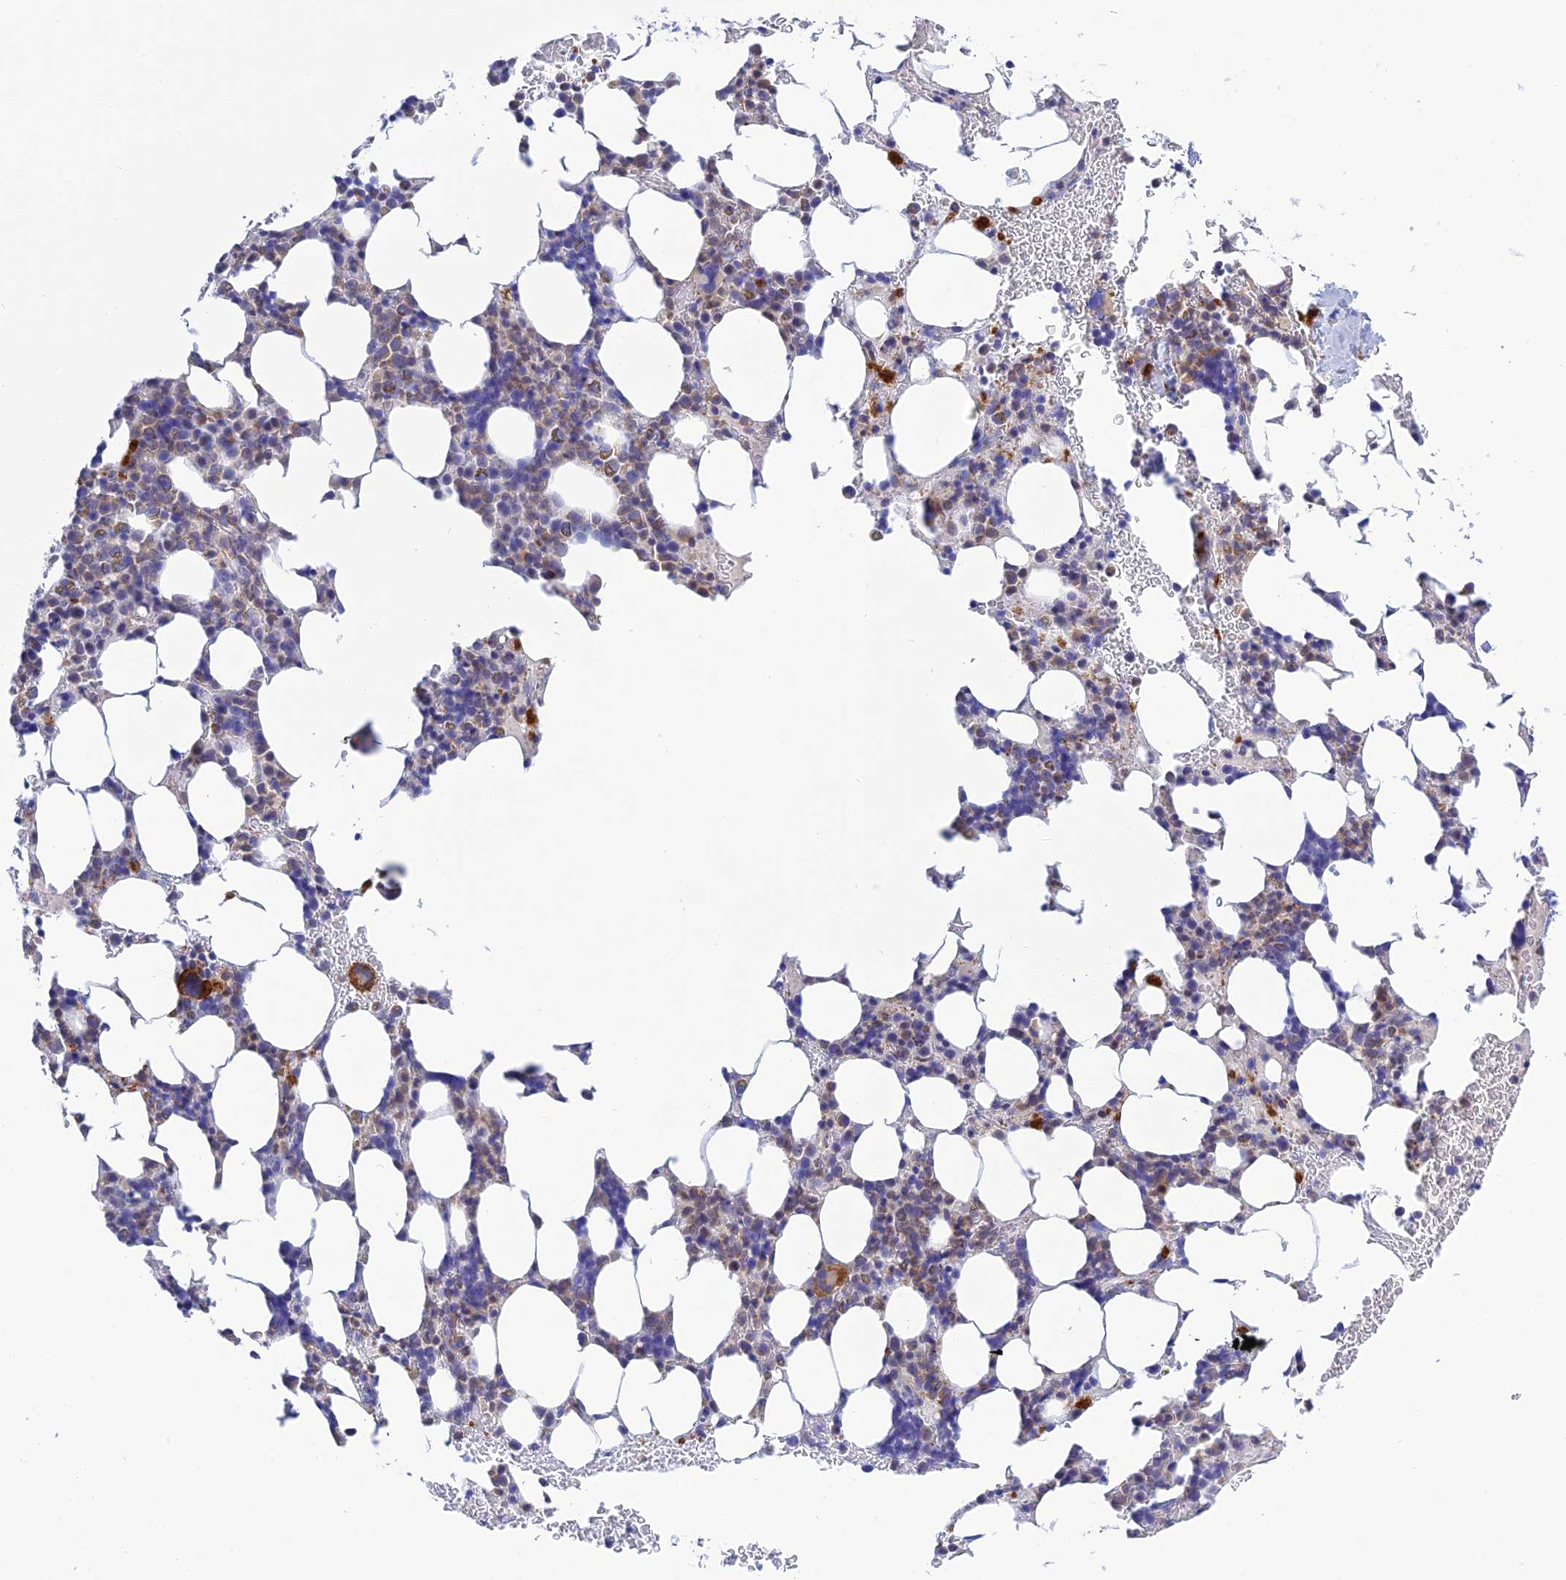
{"staining": {"intensity": "strong", "quantity": "<25%", "location": "cytoplasmic/membranous"}, "tissue": "bone marrow", "cell_type": "Hematopoietic cells", "image_type": "normal", "snomed": [{"axis": "morphology", "description": "Normal tissue, NOS"}, {"axis": "topography", "description": "Bone marrow"}], "caption": "IHC (DAB) staining of unremarkable human bone marrow displays strong cytoplasmic/membranous protein positivity in approximately <25% of hematopoietic cells.", "gene": "ZDHHC16", "patient": {"sex": "male", "age": 78}}